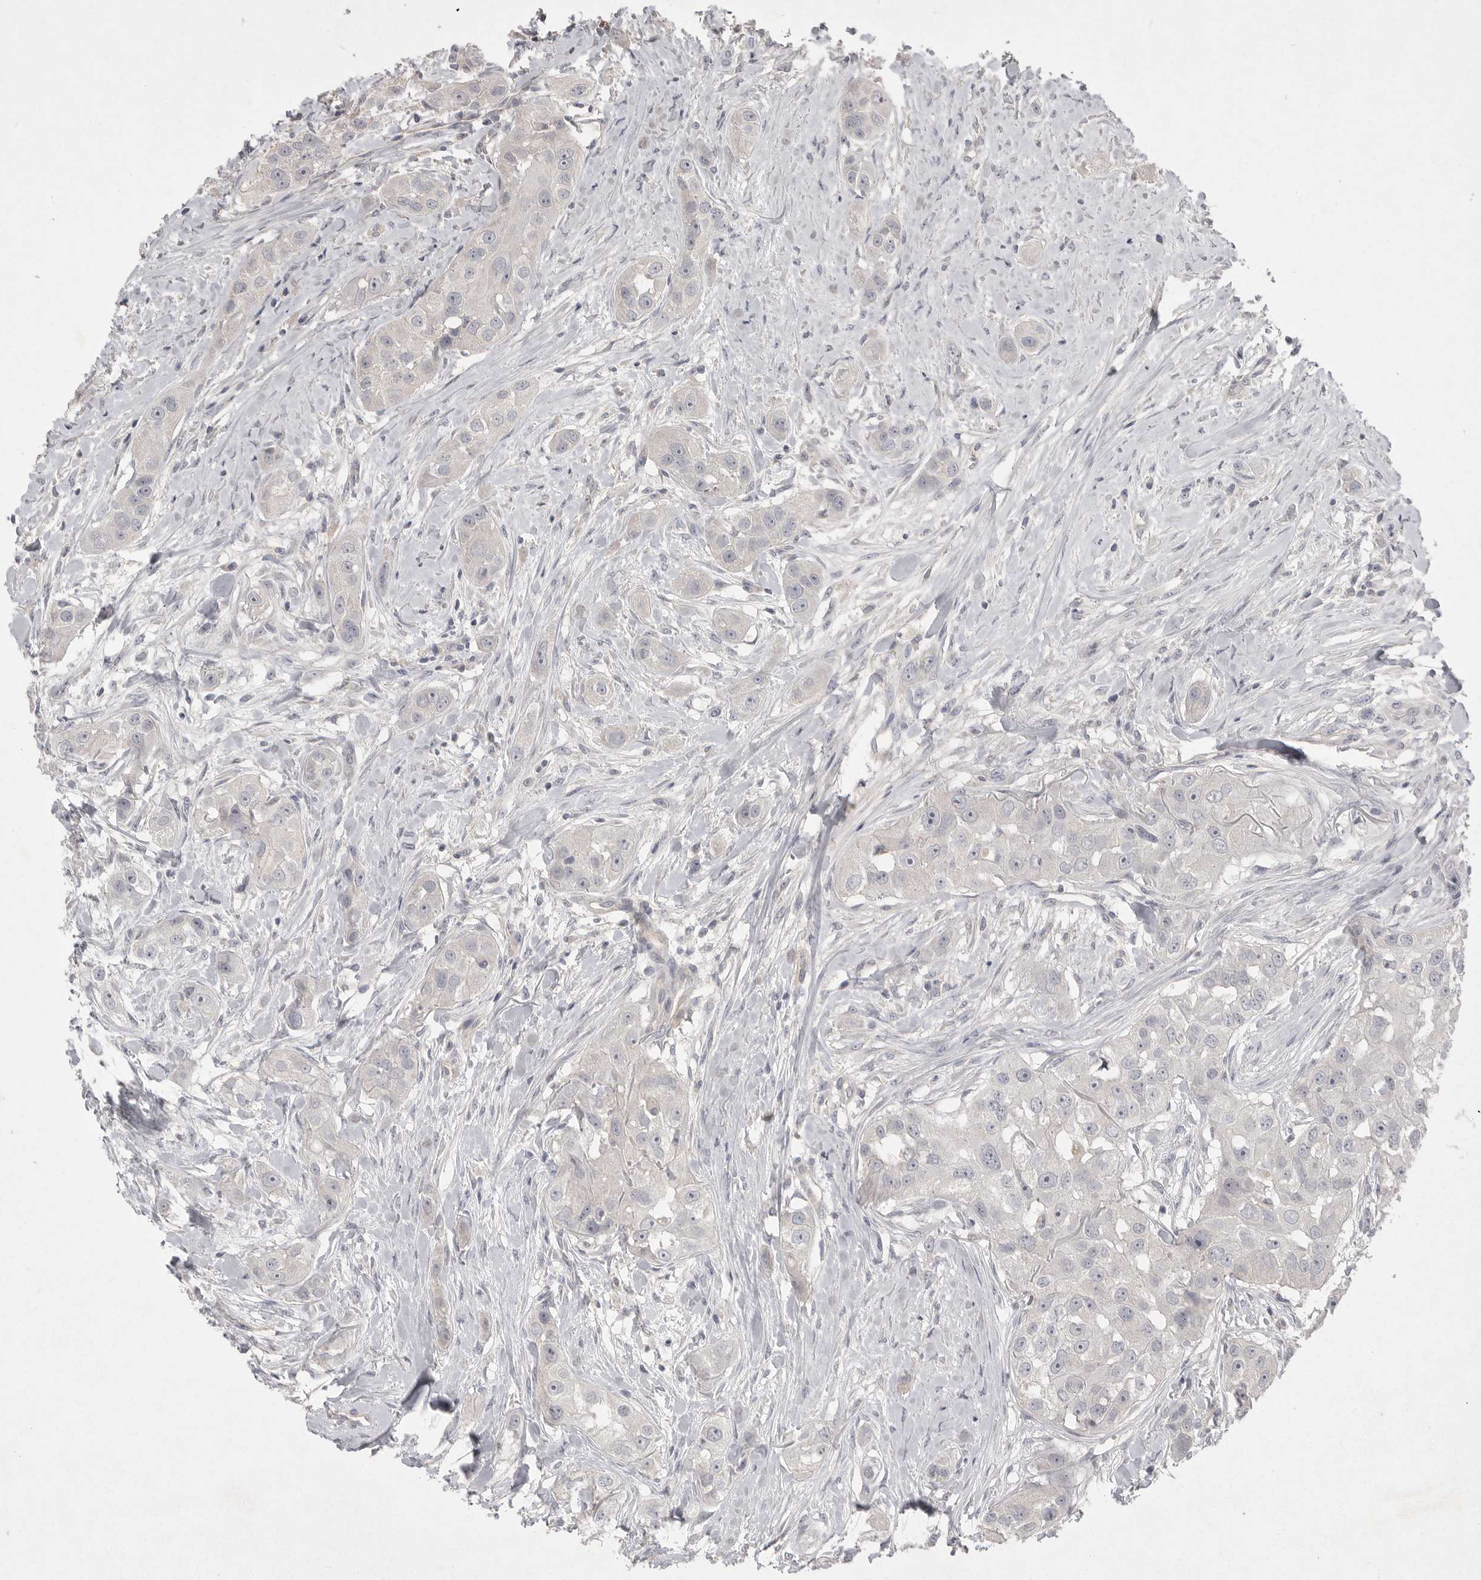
{"staining": {"intensity": "negative", "quantity": "none", "location": "none"}, "tissue": "head and neck cancer", "cell_type": "Tumor cells", "image_type": "cancer", "snomed": [{"axis": "morphology", "description": "Normal tissue, NOS"}, {"axis": "morphology", "description": "Squamous cell carcinoma, NOS"}, {"axis": "topography", "description": "Skeletal muscle"}, {"axis": "topography", "description": "Head-Neck"}], "caption": "Tumor cells show no significant protein expression in head and neck cancer (squamous cell carcinoma). (Stains: DAB immunohistochemistry (IHC) with hematoxylin counter stain, Microscopy: brightfield microscopy at high magnification).", "gene": "VANGL2", "patient": {"sex": "male", "age": 51}}